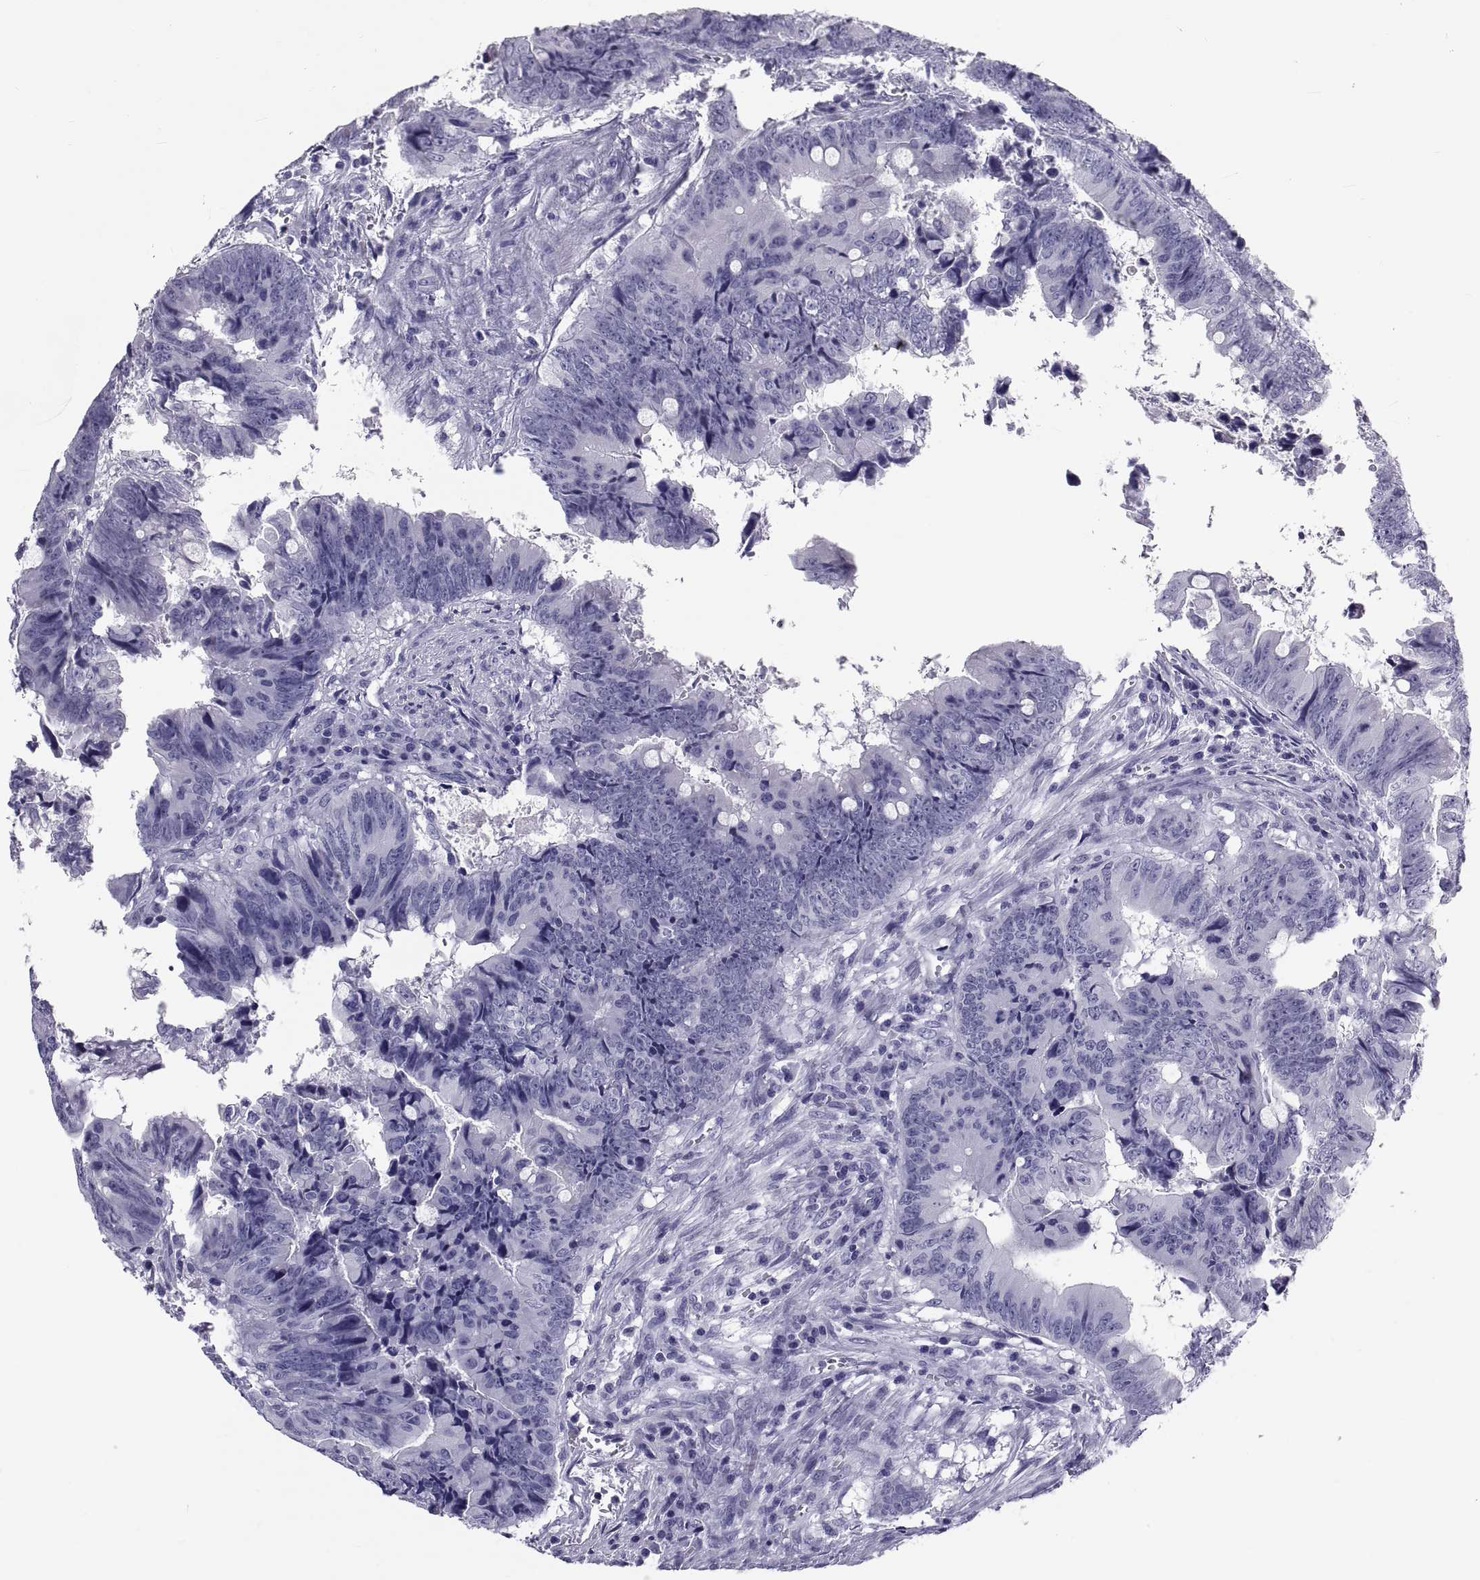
{"staining": {"intensity": "negative", "quantity": "none", "location": "none"}, "tissue": "colorectal cancer", "cell_type": "Tumor cells", "image_type": "cancer", "snomed": [{"axis": "morphology", "description": "Adenocarcinoma, NOS"}, {"axis": "topography", "description": "Colon"}], "caption": "Tumor cells show no significant expression in colorectal adenocarcinoma.", "gene": "DEFB129", "patient": {"sex": "female", "age": 82}}